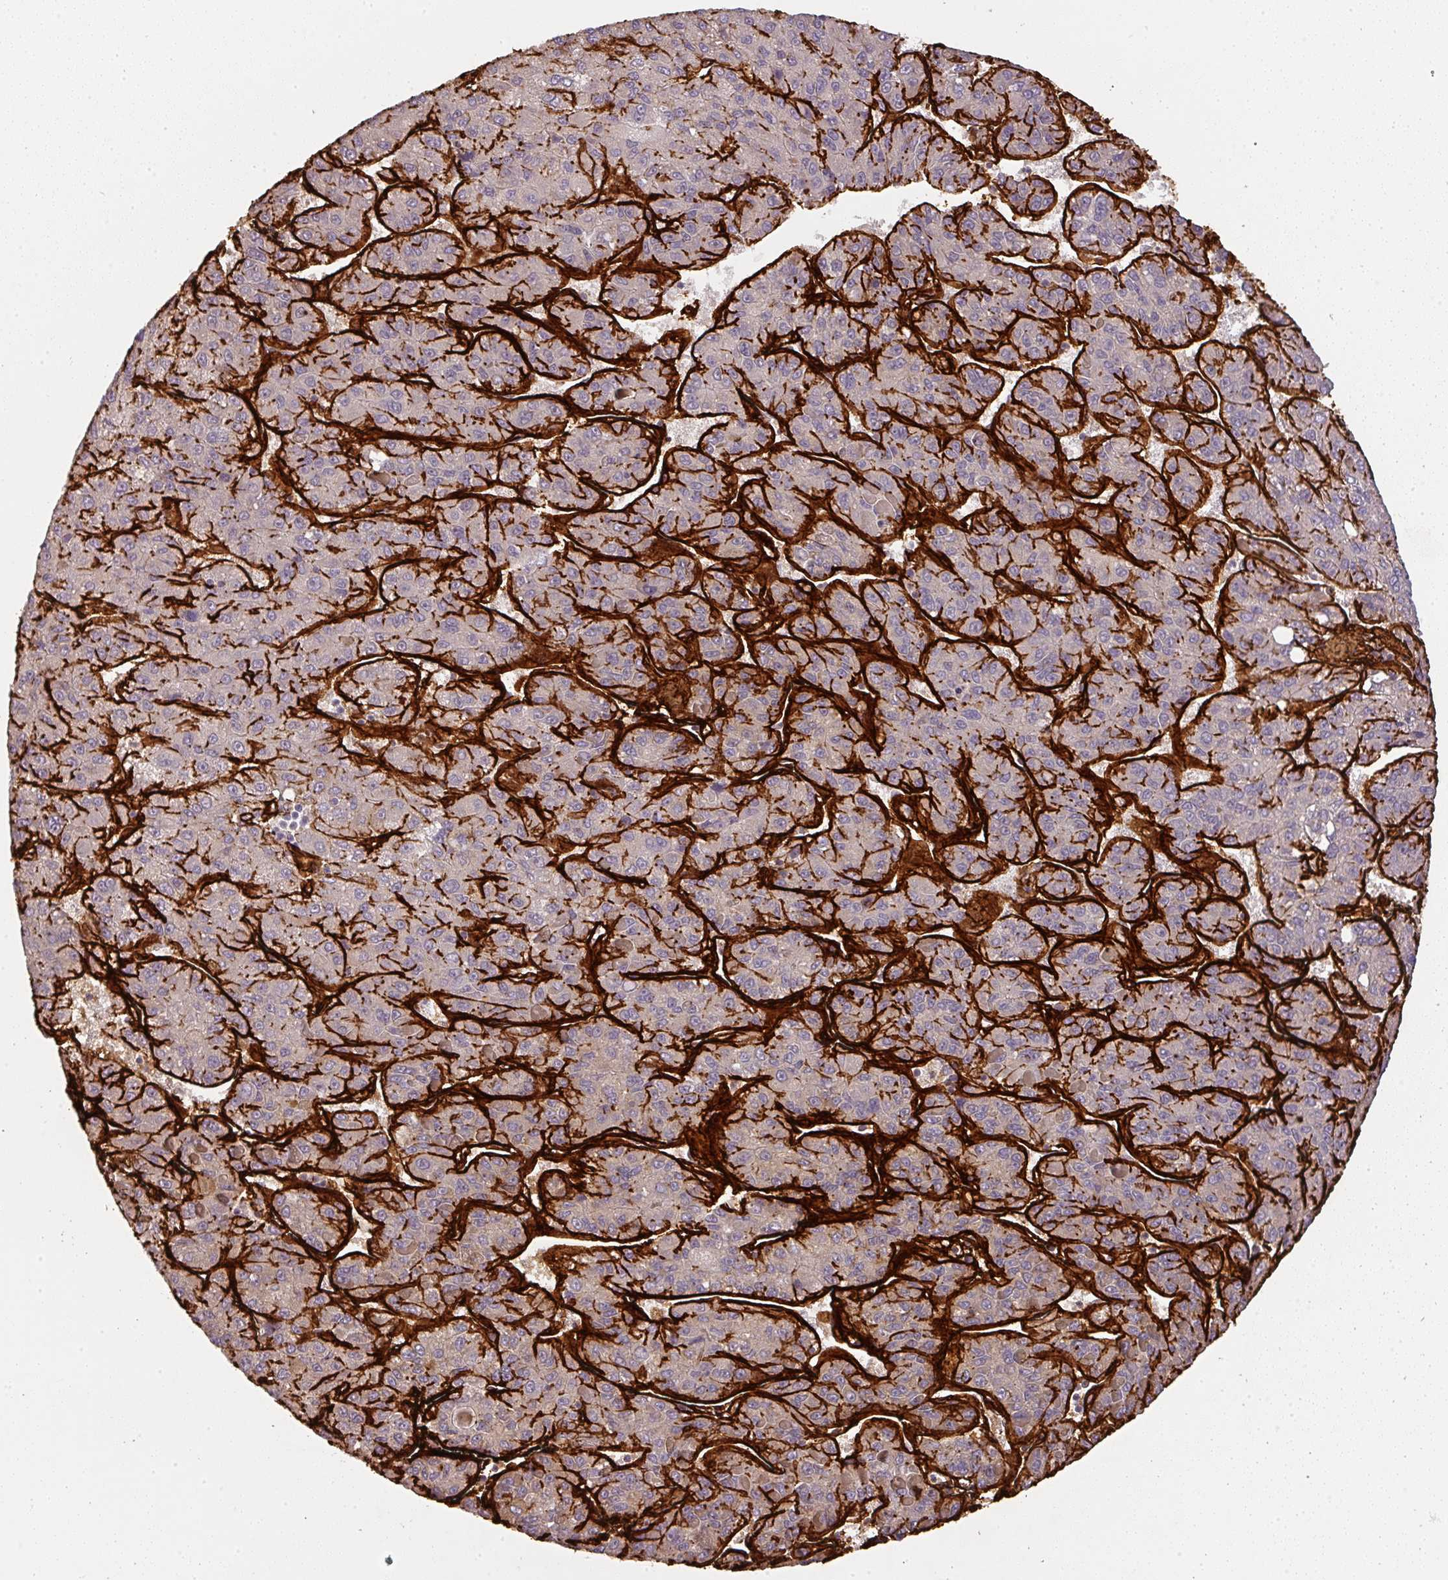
{"staining": {"intensity": "negative", "quantity": "none", "location": "none"}, "tissue": "liver cancer", "cell_type": "Tumor cells", "image_type": "cancer", "snomed": [{"axis": "morphology", "description": "Carcinoma, Hepatocellular, NOS"}, {"axis": "topography", "description": "Liver"}], "caption": "This is a image of immunohistochemistry (IHC) staining of hepatocellular carcinoma (liver), which shows no expression in tumor cells.", "gene": "COL3A1", "patient": {"sex": "female", "age": 82}}